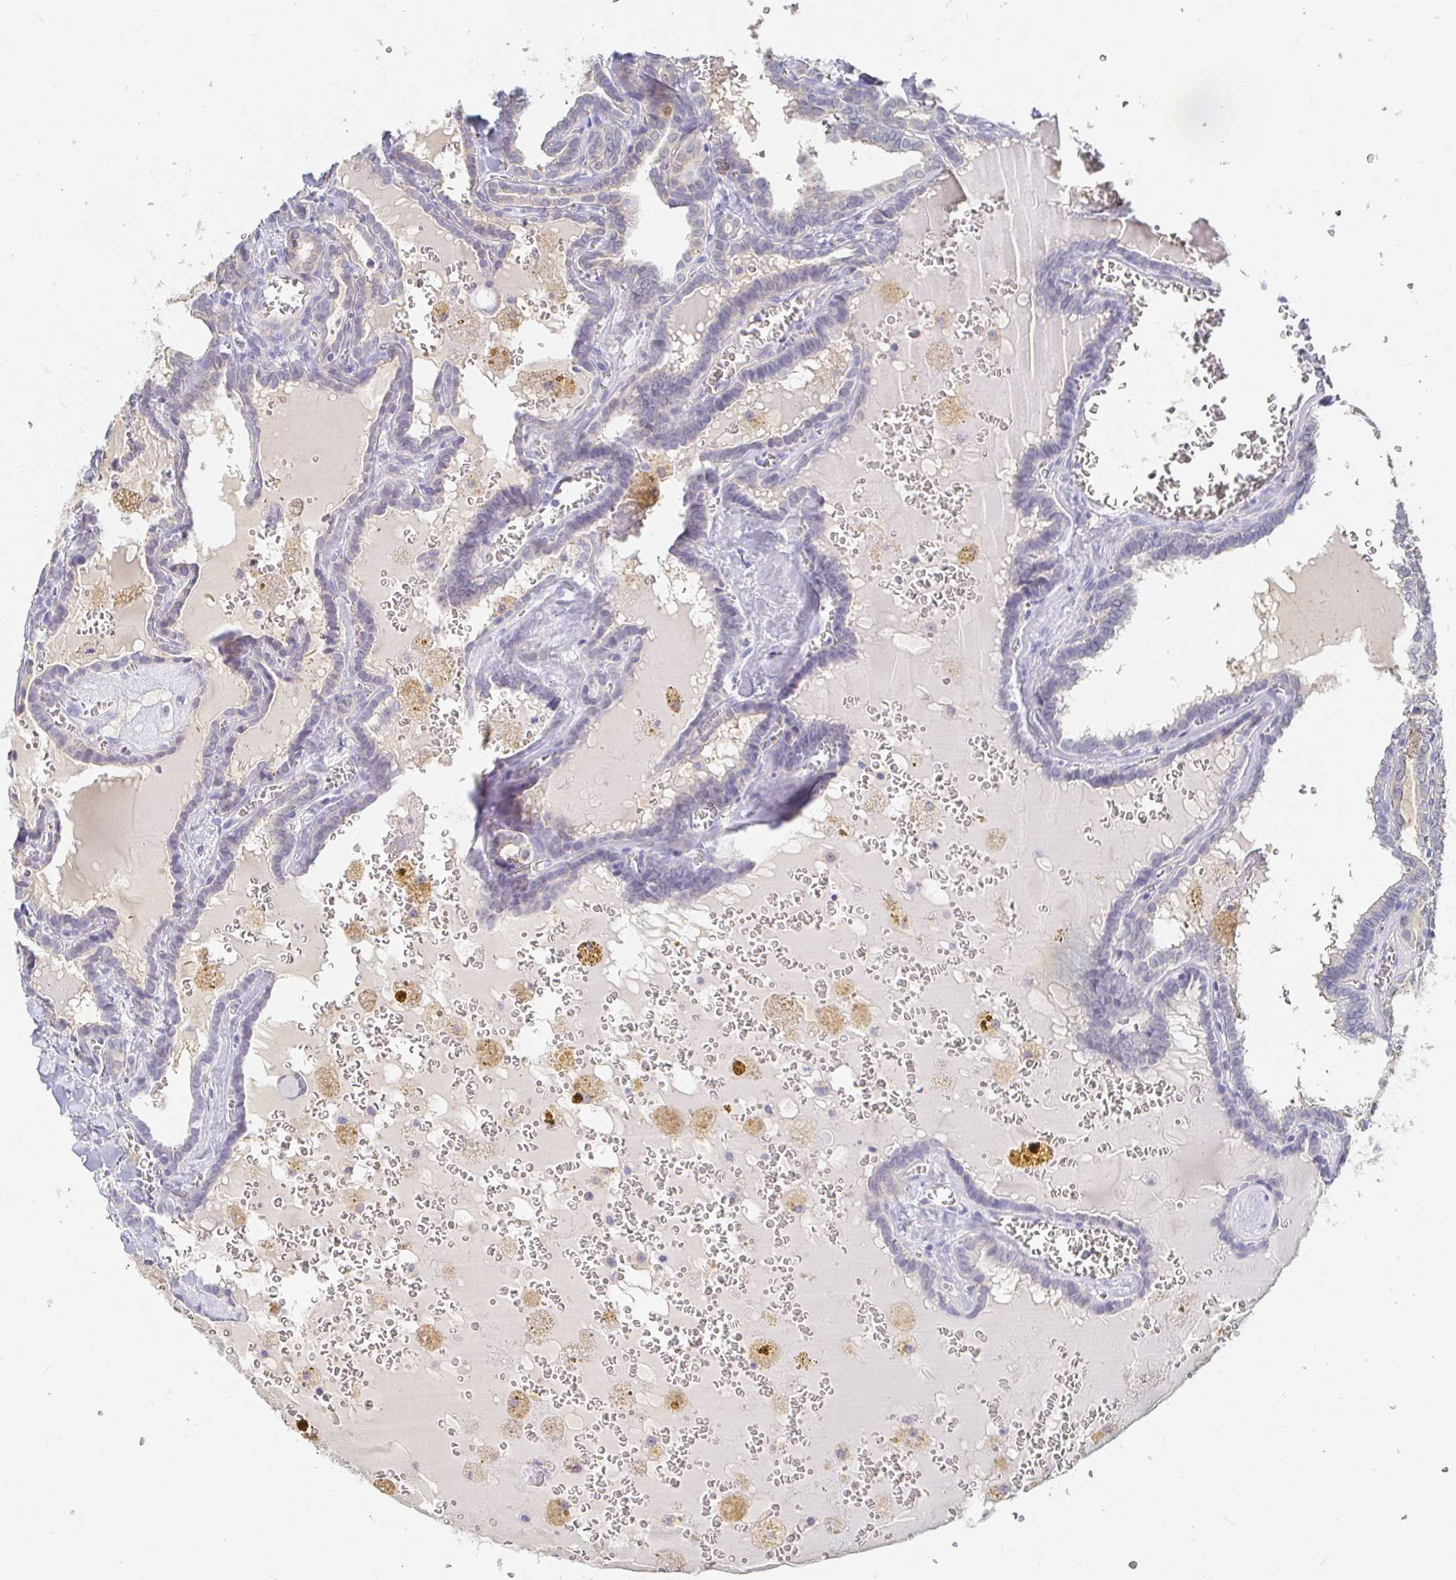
{"staining": {"intensity": "negative", "quantity": "none", "location": "none"}, "tissue": "thyroid cancer", "cell_type": "Tumor cells", "image_type": "cancer", "snomed": [{"axis": "morphology", "description": "Papillary adenocarcinoma, NOS"}, {"axis": "topography", "description": "Thyroid gland"}], "caption": "This is a photomicrograph of immunohistochemistry staining of thyroid papillary adenocarcinoma, which shows no staining in tumor cells.", "gene": "PDE6B", "patient": {"sex": "female", "age": 39}}